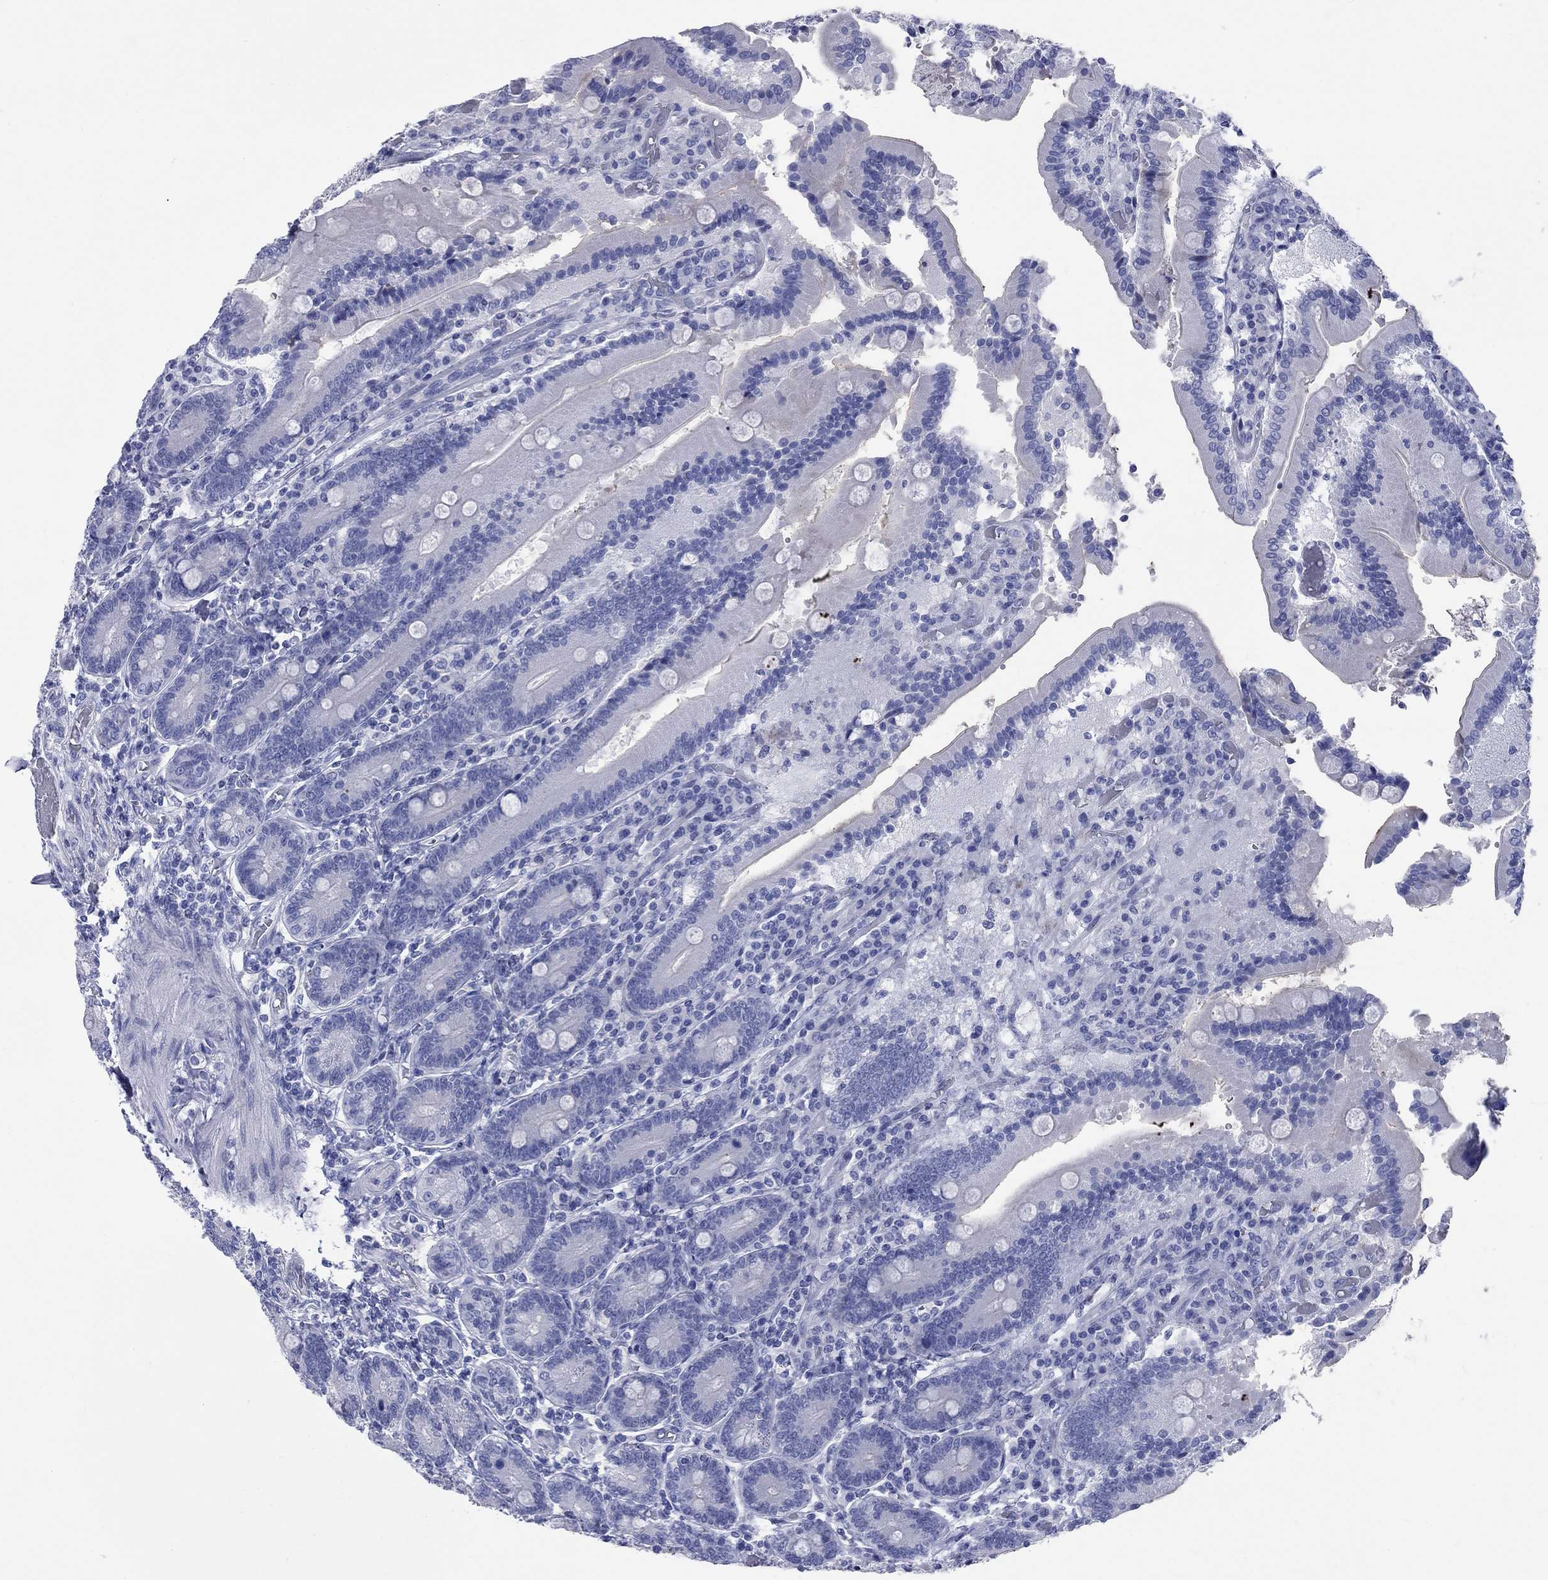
{"staining": {"intensity": "negative", "quantity": "none", "location": "none"}, "tissue": "duodenum", "cell_type": "Glandular cells", "image_type": "normal", "snomed": [{"axis": "morphology", "description": "Normal tissue, NOS"}, {"axis": "topography", "description": "Duodenum"}], "caption": "A micrograph of human duodenum is negative for staining in glandular cells. (DAB (3,3'-diaminobenzidine) immunohistochemistry visualized using brightfield microscopy, high magnification).", "gene": "CCNA1", "patient": {"sex": "female", "age": 62}}